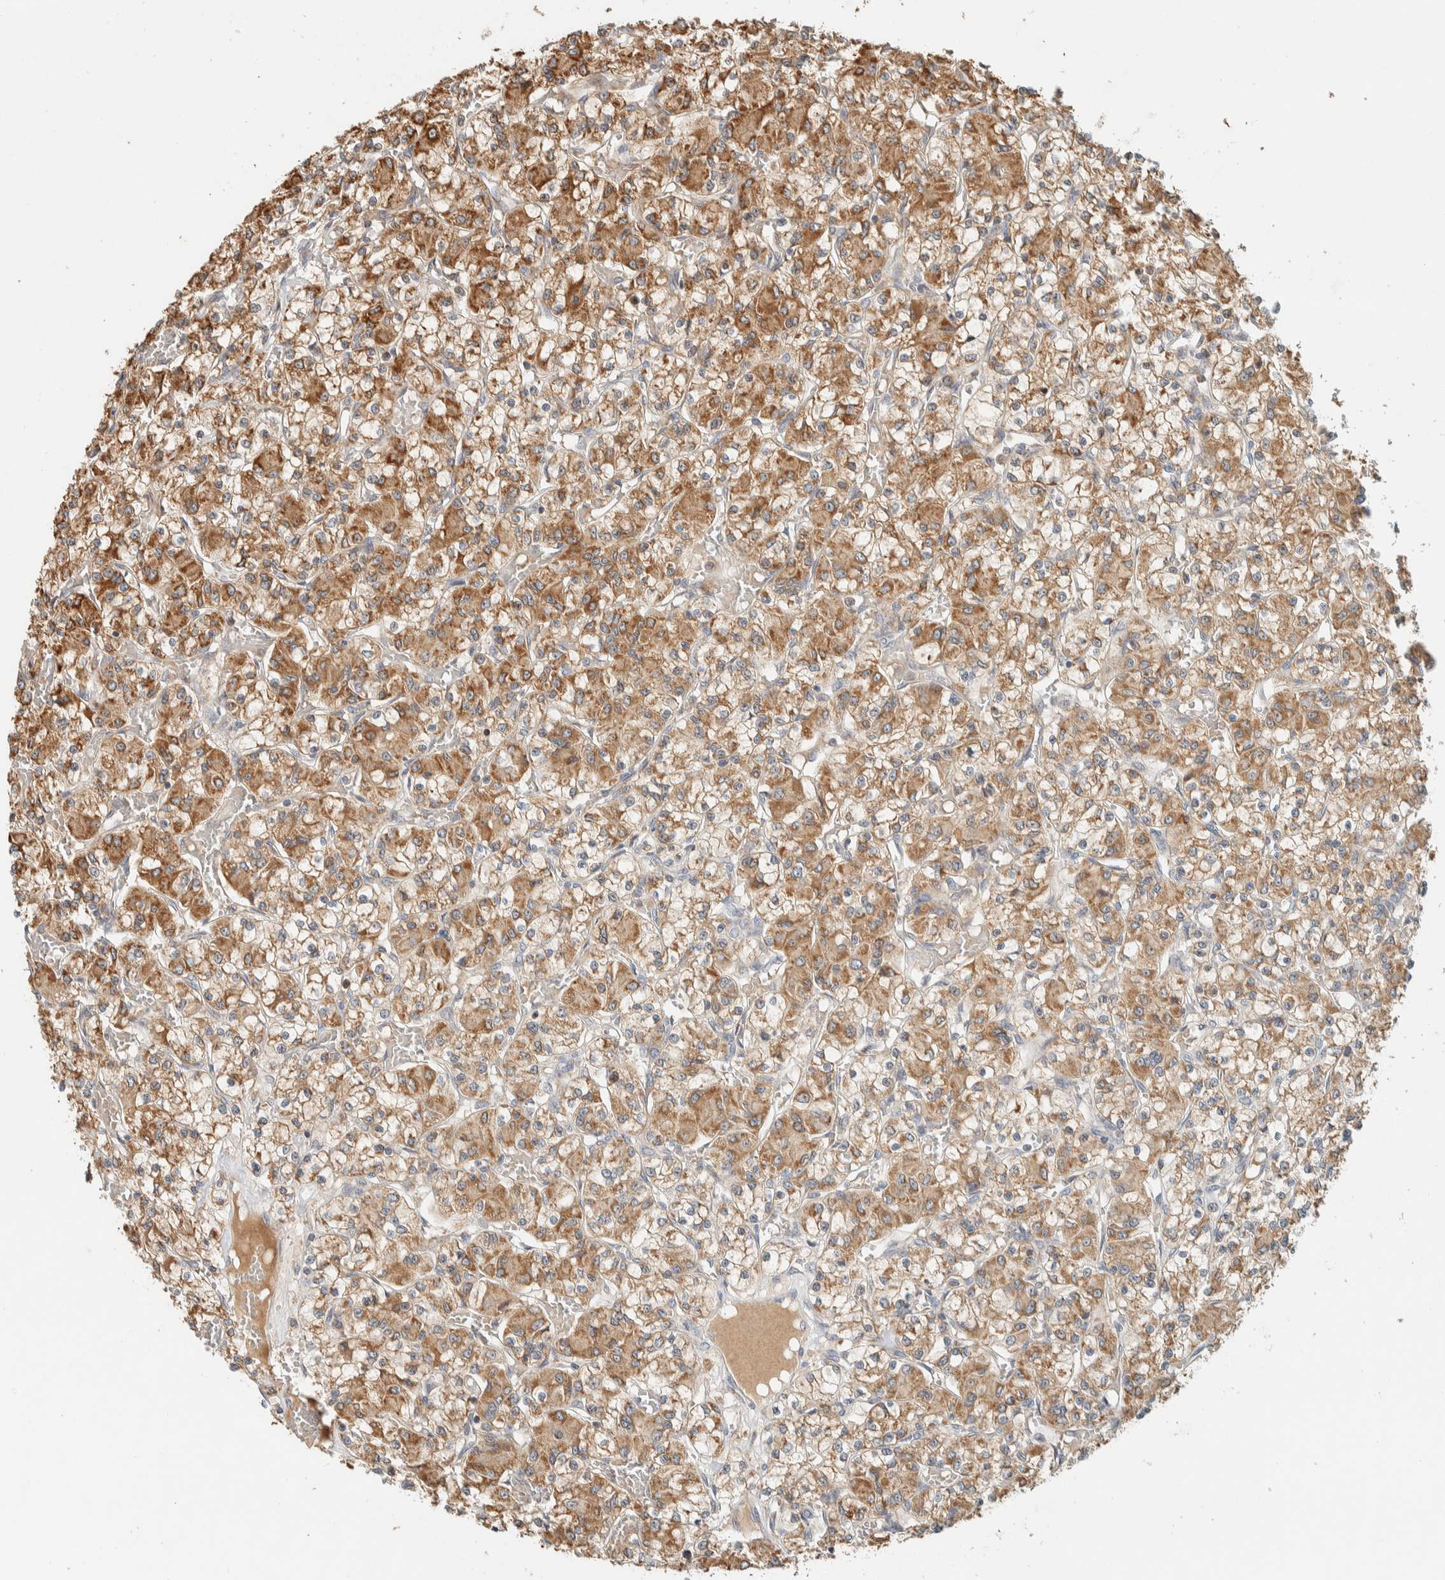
{"staining": {"intensity": "moderate", "quantity": ">75%", "location": "cytoplasmic/membranous"}, "tissue": "renal cancer", "cell_type": "Tumor cells", "image_type": "cancer", "snomed": [{"axis": "morphology", "description": "Adenocarcinoma, NOS"}, {"axis": "topography", "description": "Kidney"}], "caption": "Human renal cancer stained with a brown dye displays moderate cytoplasmic/membranous positive expression in about >75% of tumor cells.", "gene": "RAB11FIP1", "patient": {"sex": "female", "age": 59}}